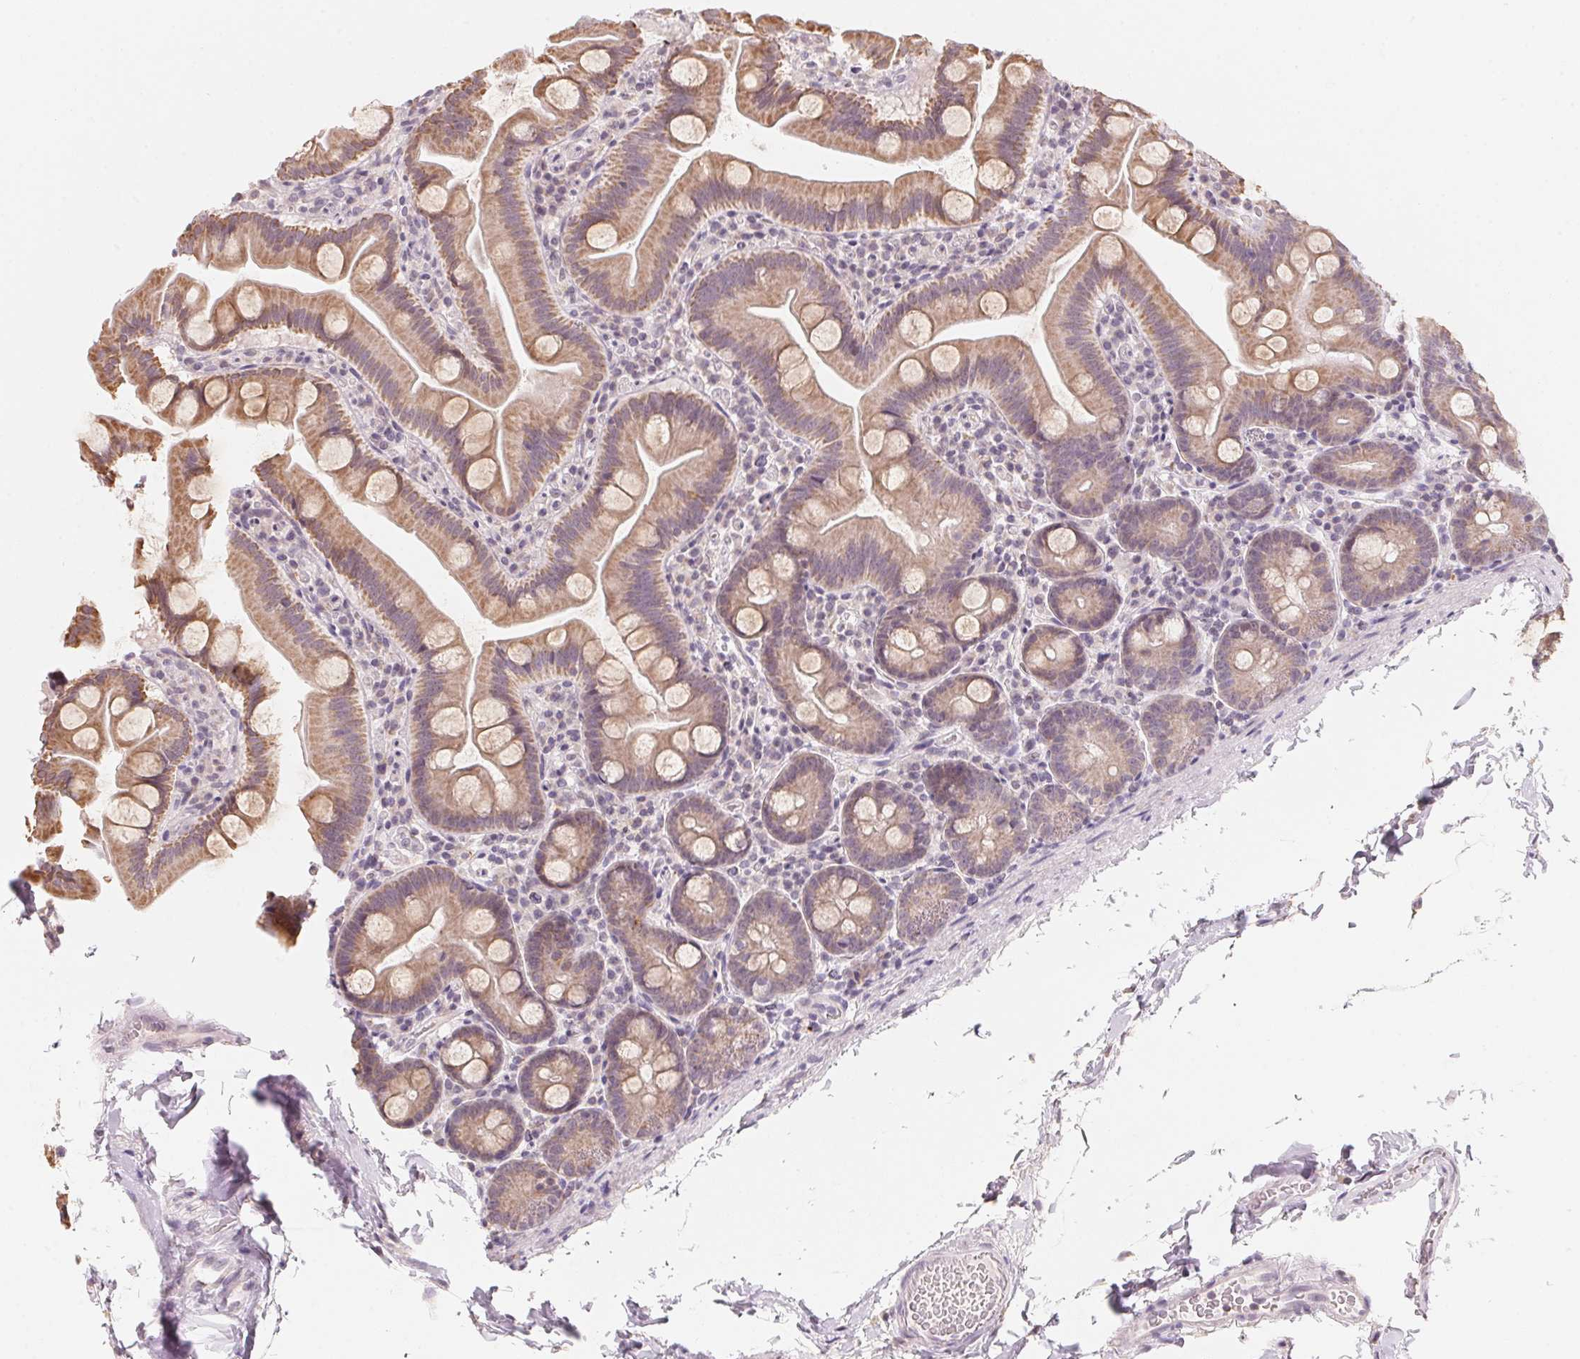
{"staining": {"intensity": "moderate", "quantity": ">75%", "location": "cytoplasmic/membranous"}, "tissue": "small intestine", "cell_type": "Glandular cells", "image_type": "normal", "snomed": [{"axis": "morphology", "description": "Normal tissue, NOS"}, {"axis": "topography", "description": "Small intestine"}], "caption": "Brown immunohistochemical staining in unremarkable small intestine exhibits moderate cytoplasmic/membranous staining in approximately >75% of glandular cells.", "gene": "ANKRD31", "patient": {"sex": "female", "age": 68}}